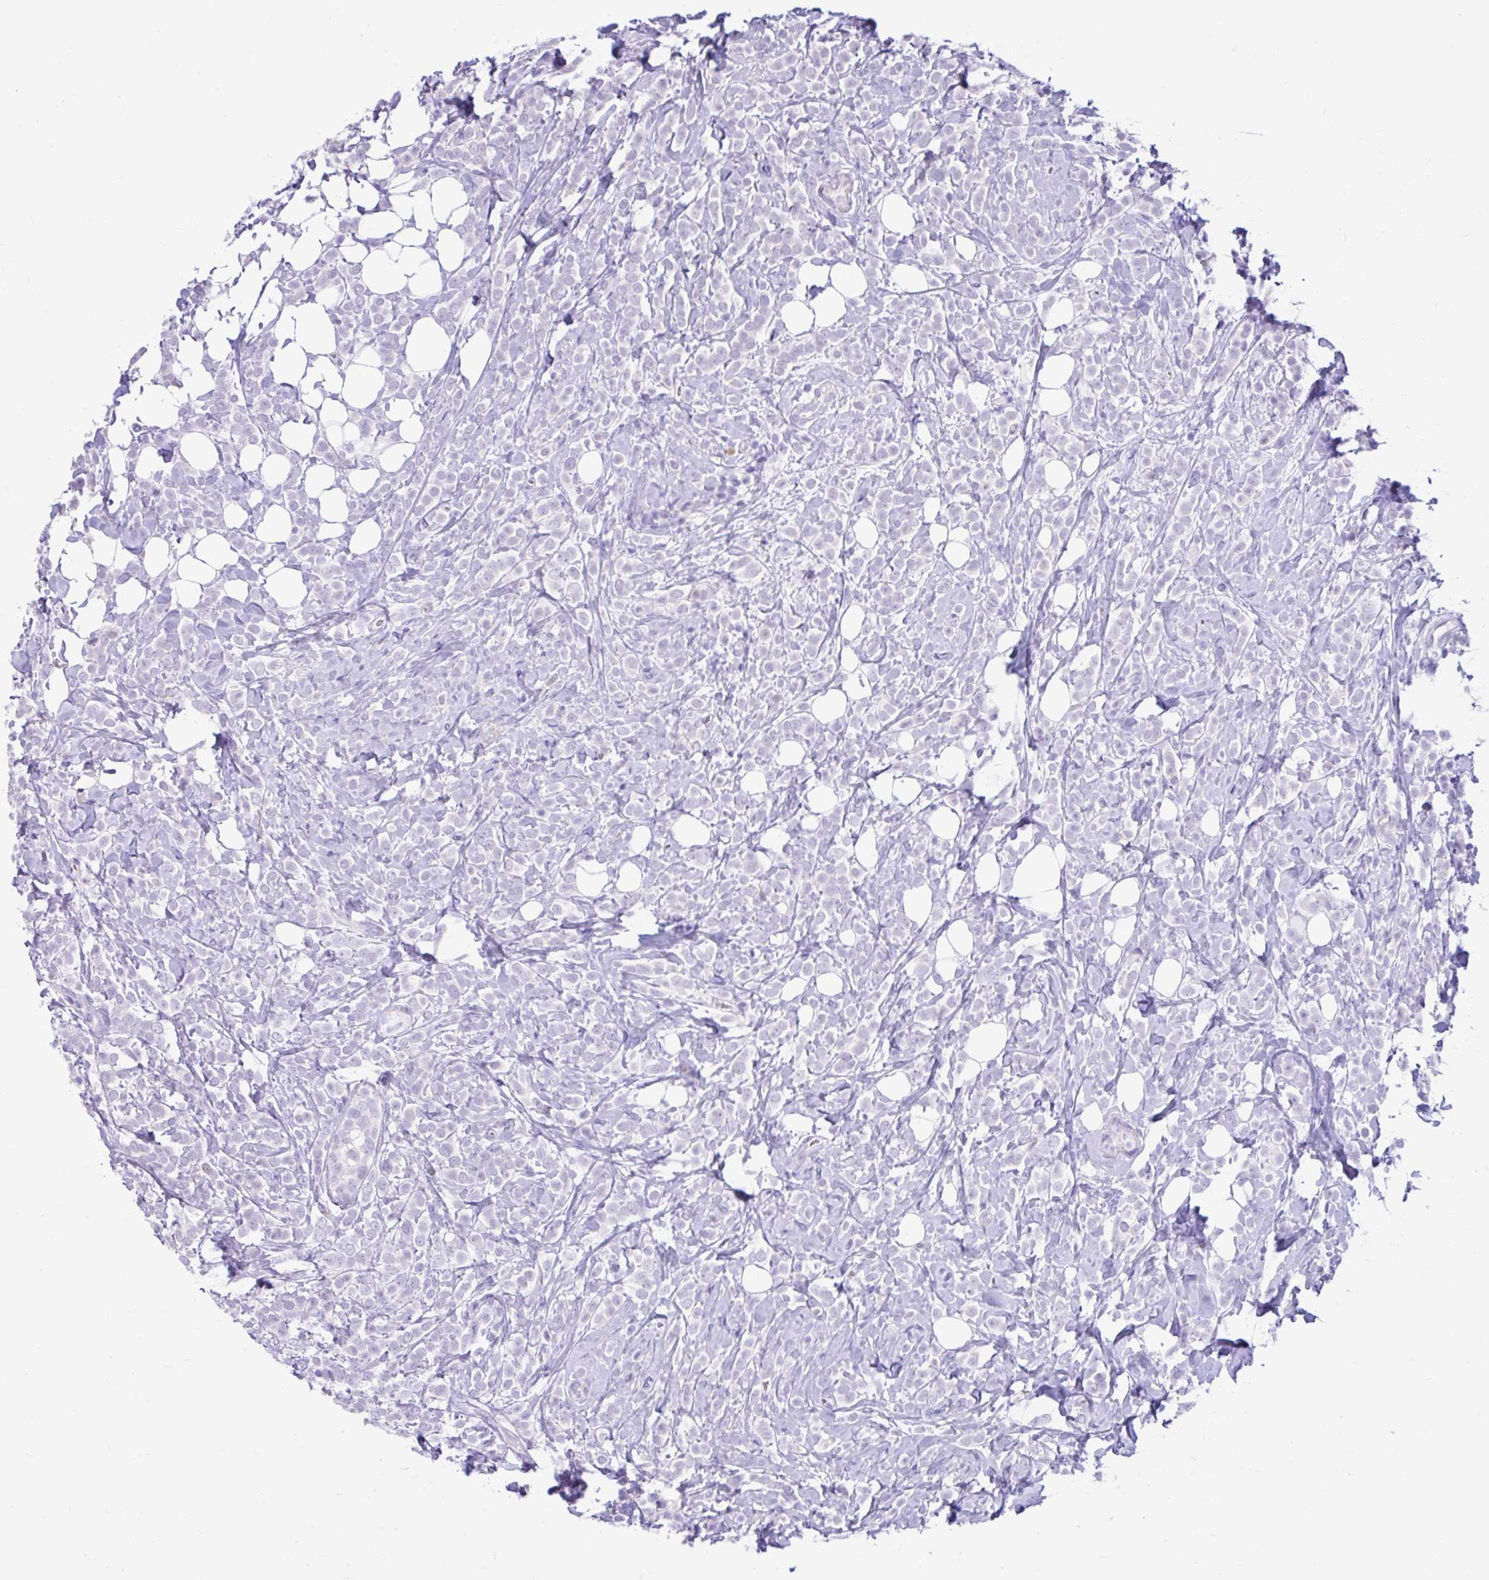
{"staining": {"intensity": "negative", "quantity": "none", "location": "none"}, "tissue": "breast cancer", "cell_type": "Tumor cells", "image_type": "cancer", "snomed": [{"axis": "morphology", "description": "Lobular carcinoma"}, {"axis": "topography", "description": "Breast"}], "caption": "Immunohistochemical staining of human lobular carcinoma (breast) shows no significant expression in tumor cells.", "gene": "NHLH2", "patient": {"sex": "female", "age": 49}}